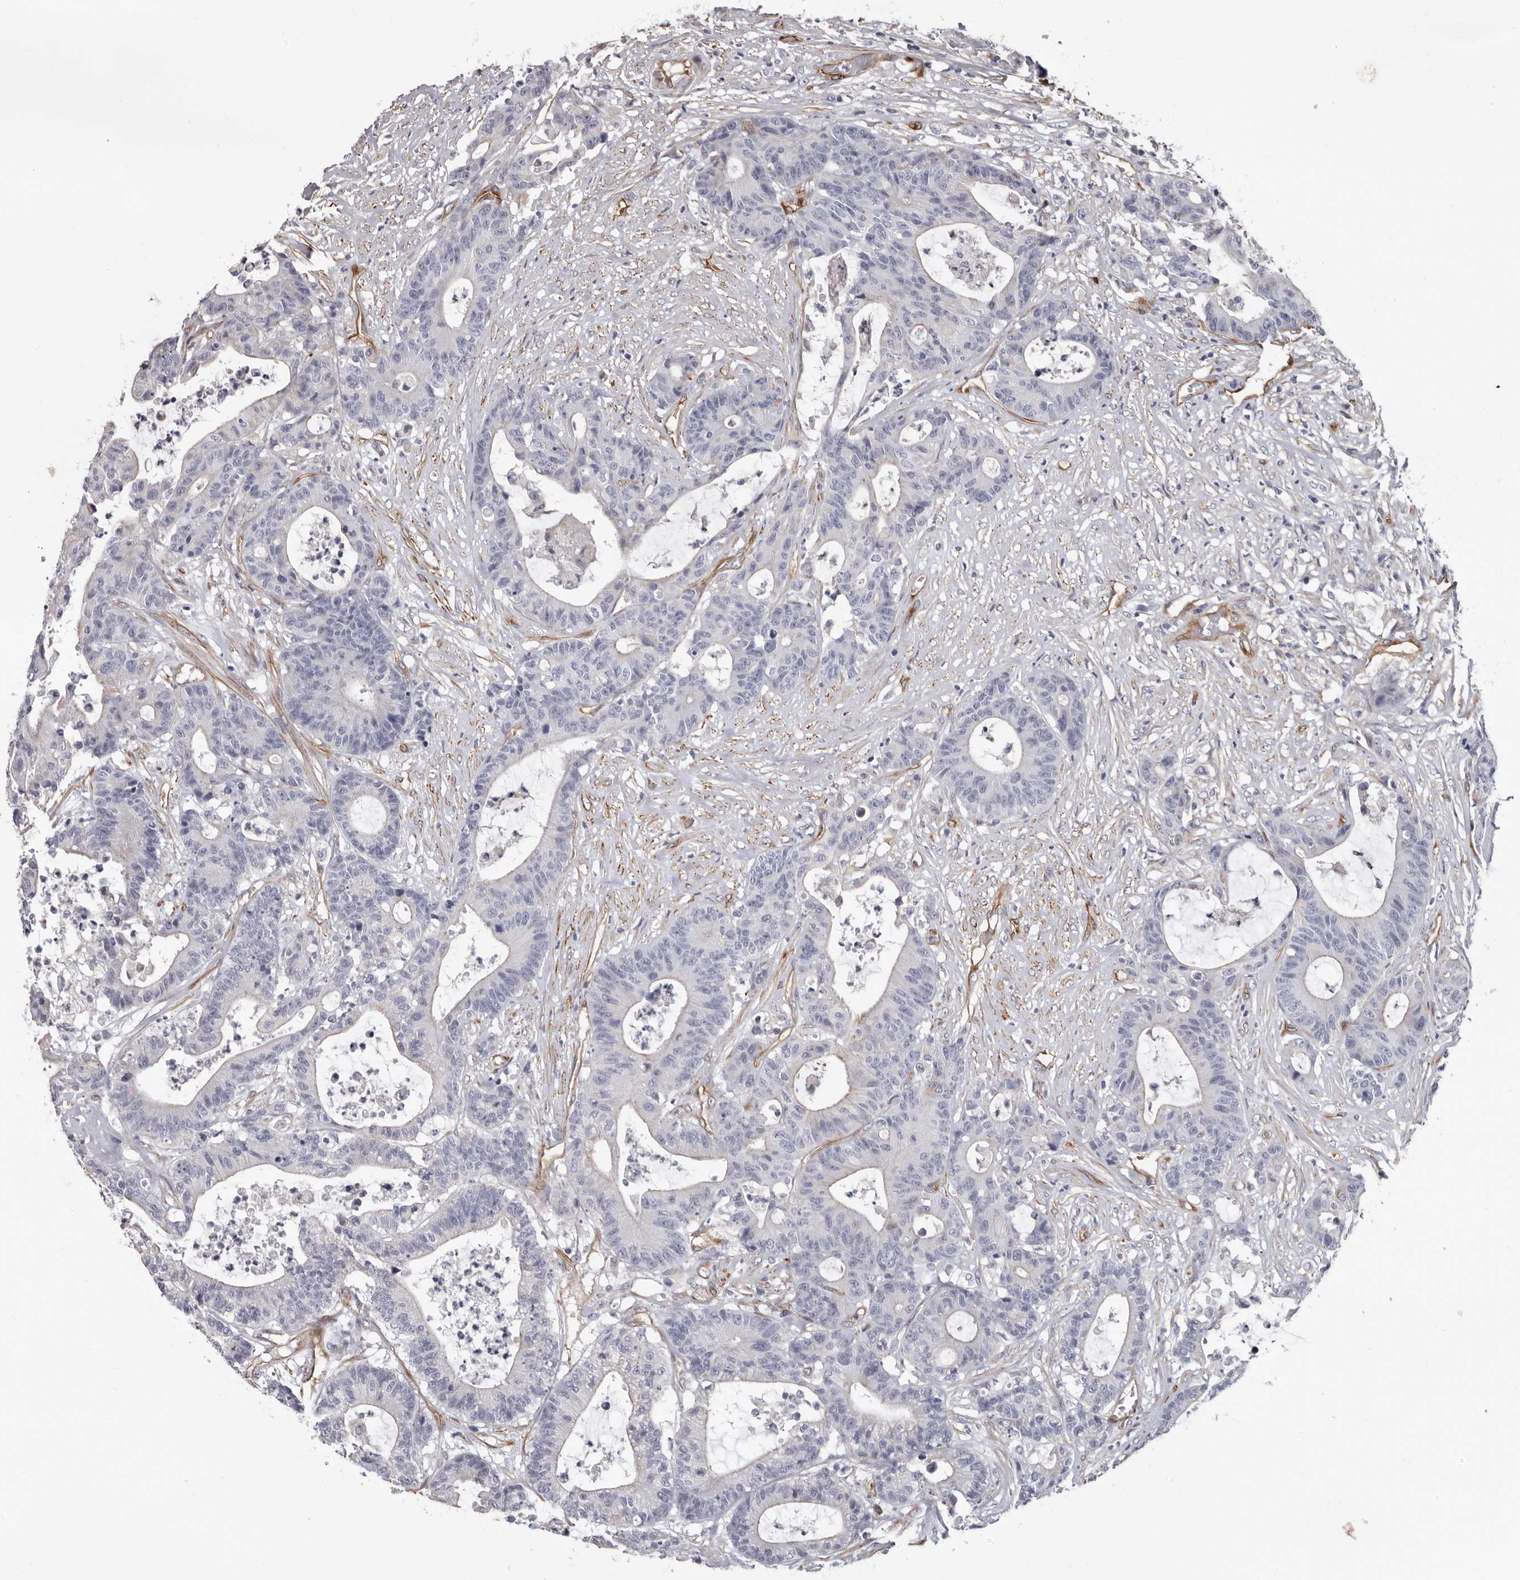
{"staining": {"intensity": "negative", "quantity": "none", "location": "none"}, "tissue": "colorectal cancer", "cell_type": "Tumor cells", "image_type": "cancer", "snomed": [{"axis": "morphology", "description": "Adenocarcinoma, NOS"}, {"axis": "topography", "description": "Colon"}], "caption": "Immunohistochemistry micrograph of neoplastic tissue: colorectal adenocarcinoma stained with DAB (3,3'-diaminobenzidine) shows no significant protein staining in tumor cells.", "gene": "ADGRL4", "patient": {"sex": "female", "age": 84}}